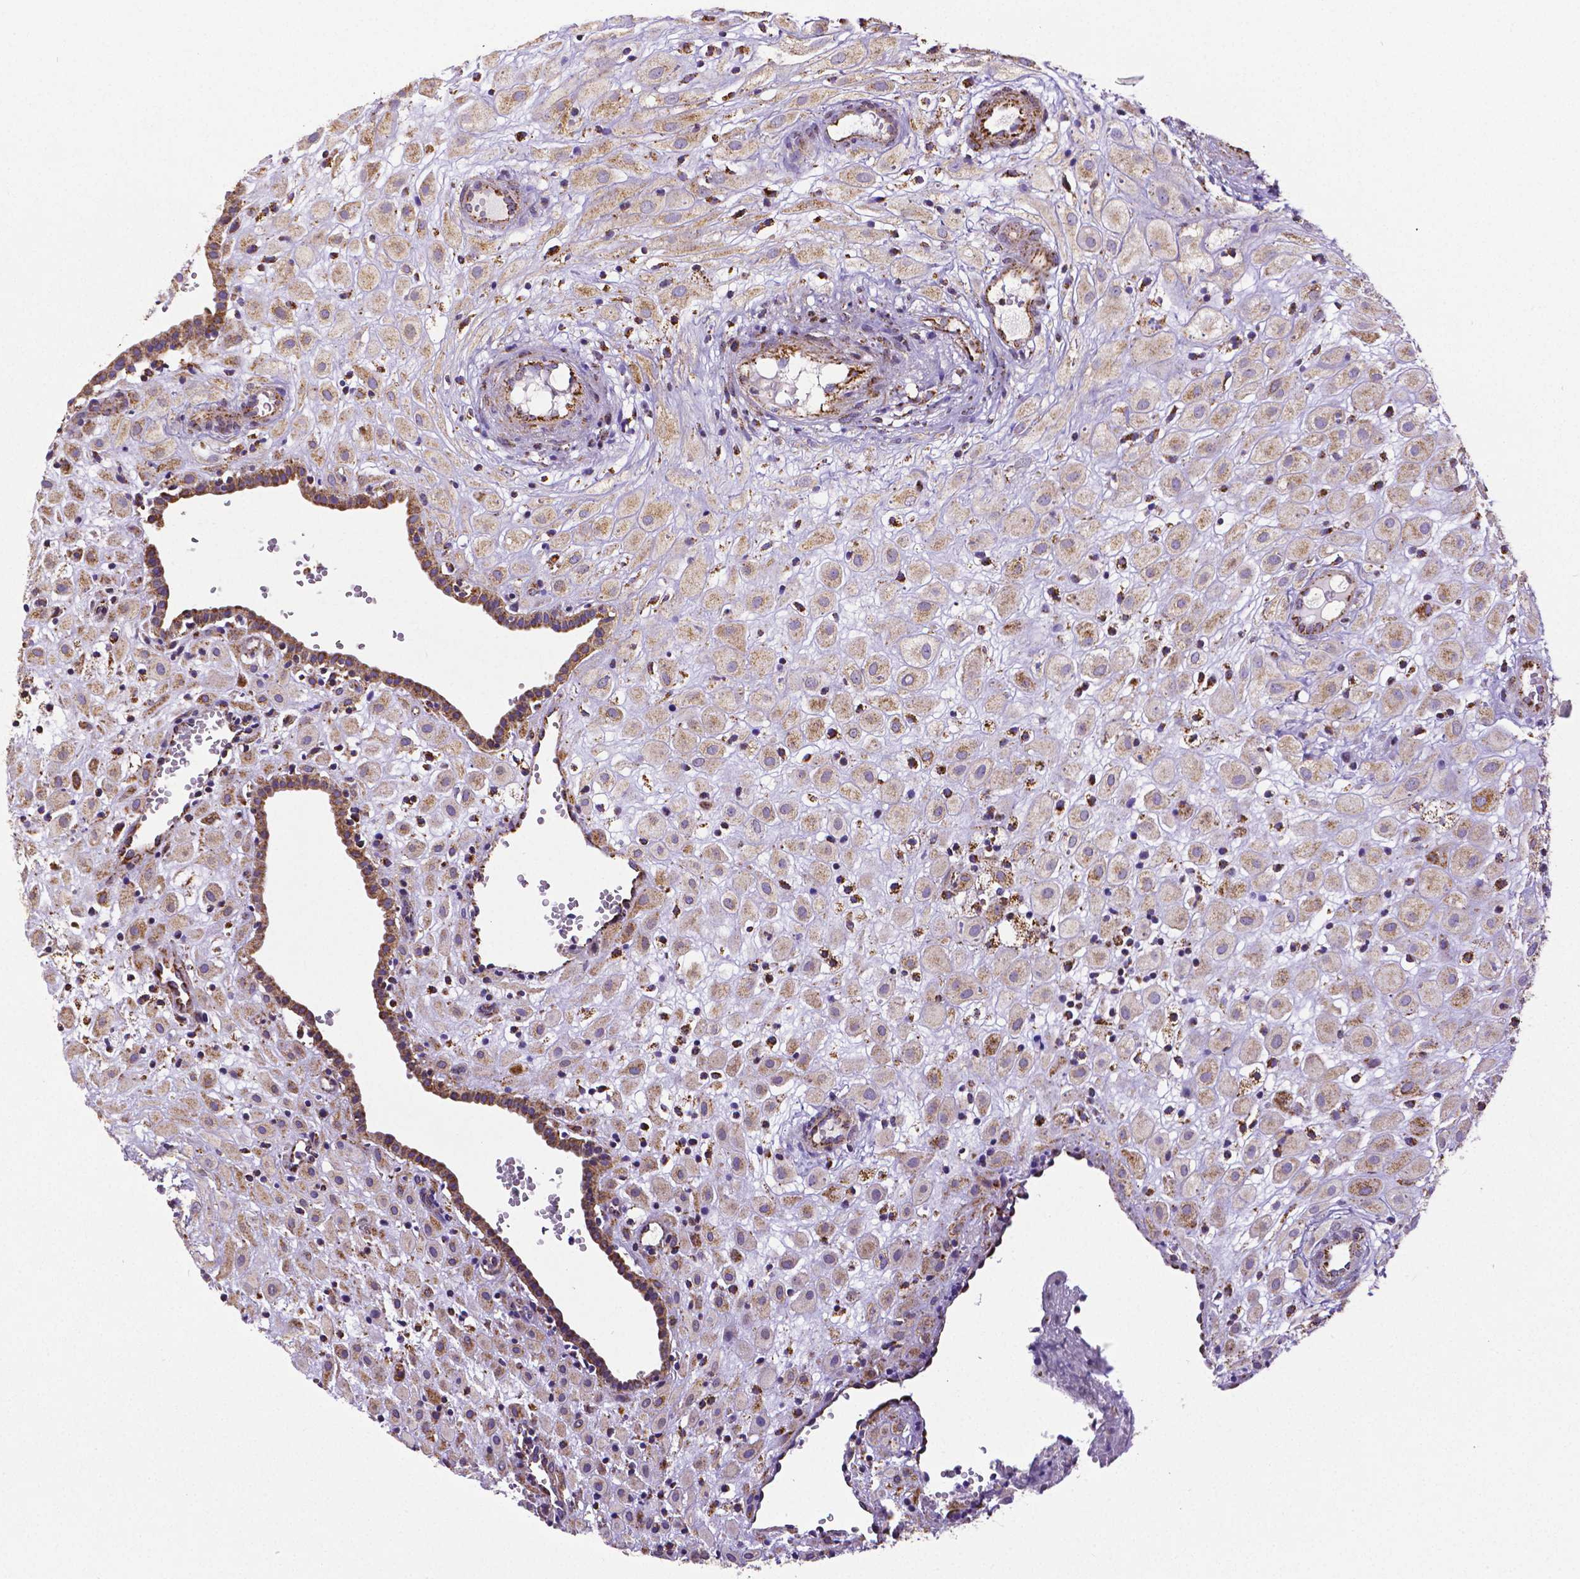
{"staining": {"intensity": "strong", "quantity": "25%-75%", "location": "cytoplasmic/membranous"}, "tissue": "placenta", "cell_type": "Decidual cells", "image_type": "normal", "snomed": [{"axis": "morphology", "description": "Normal tissue, NOS"}, {"axis": "topography", "description": "Placenta"}], "caption": "Protein expression by immunohistochemistry (IHC) demonstrates strong cytoplasmic/membranous staining in about 25%-75% of decidual cells in benign placenta.", "gene": "MACC1", "patient": {"sex": "female", "age": 24}}